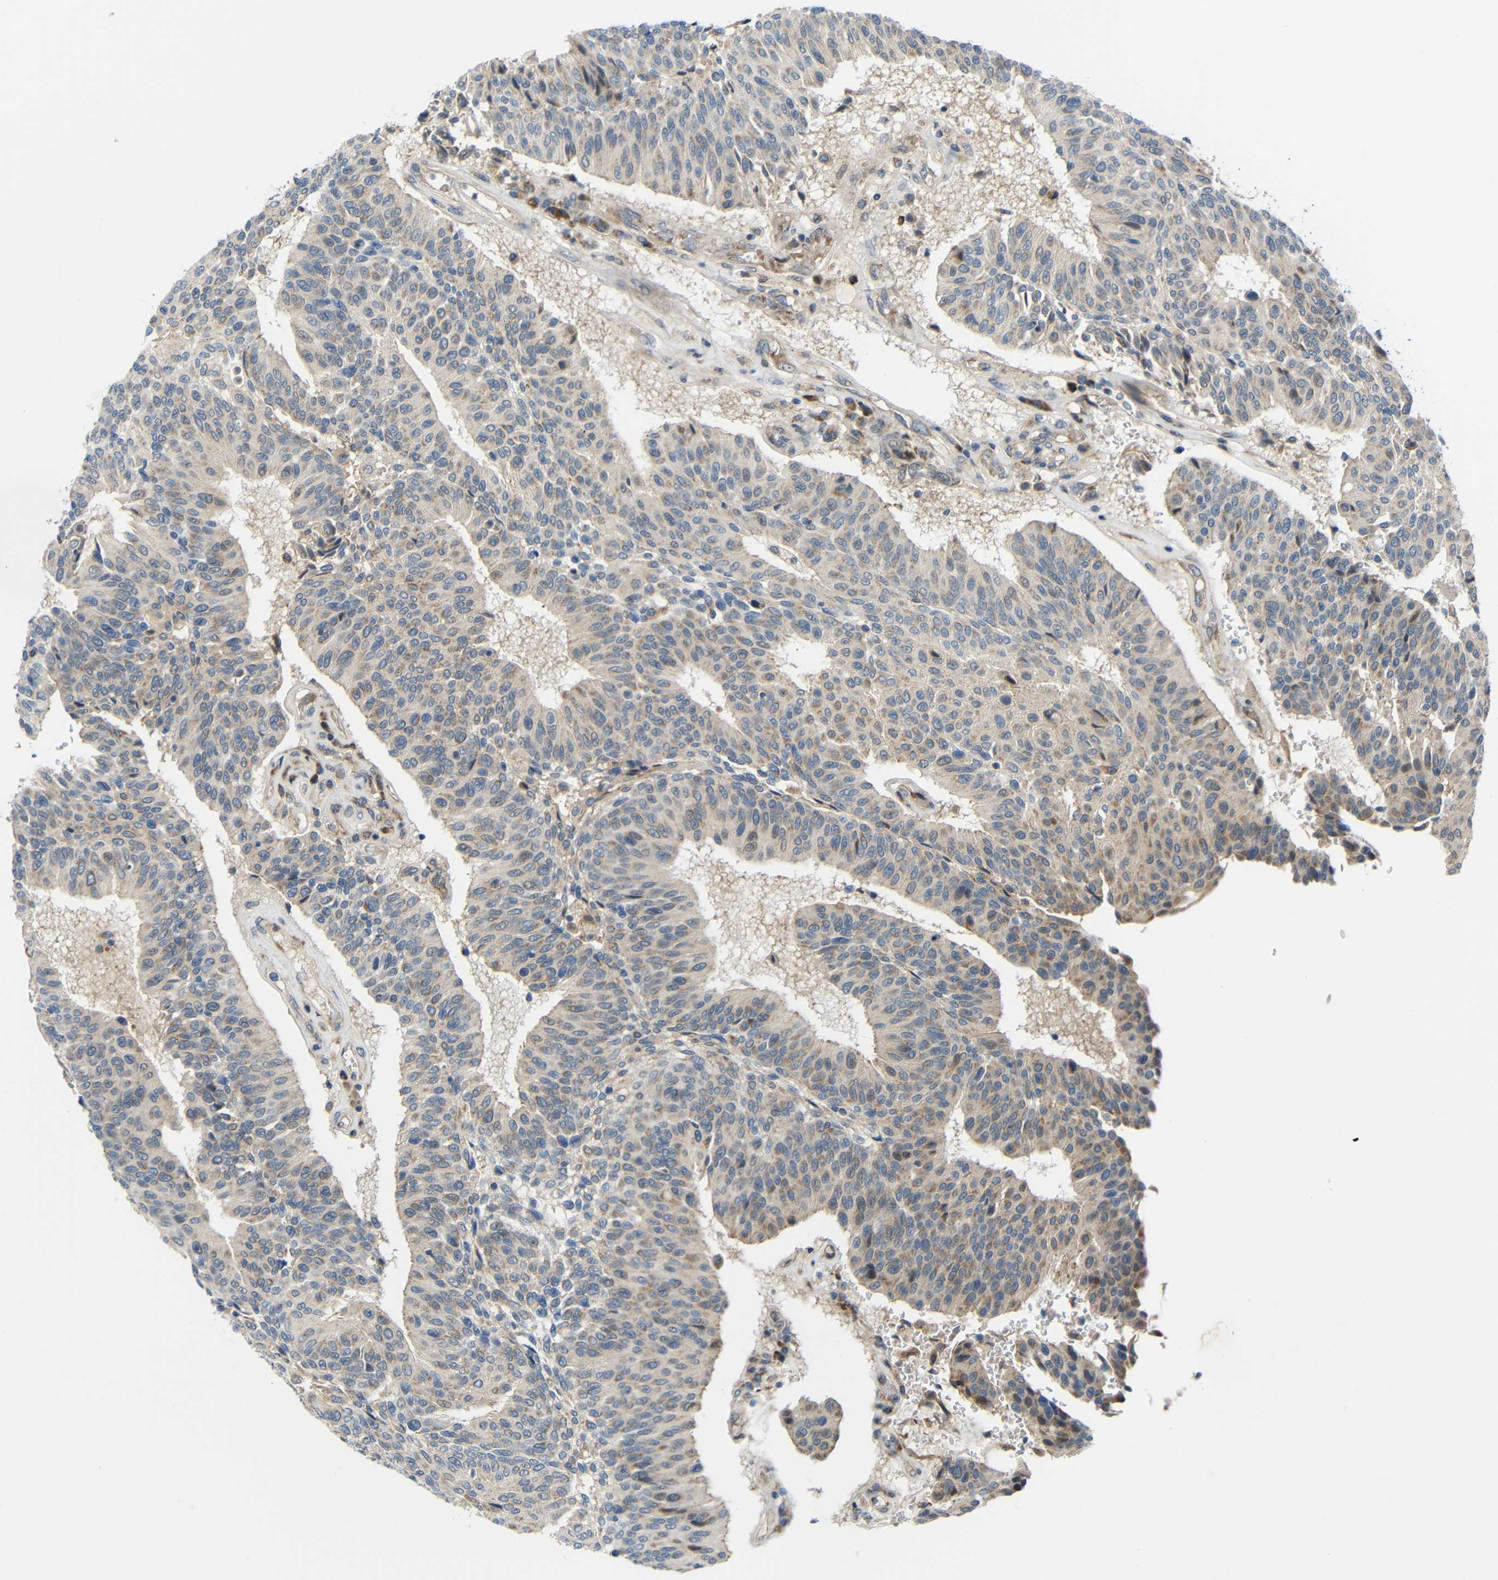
{"staining": {"intensity": "weak", "quantity": "25%-75%", "location": "cytoplasmic/membranous"}, "tissue": "urothelial cancer", "cell_type": "Tumor cells", "image_type": "cancer", "snomed": [{"axis": "morphology", "description": "Urothelial carcinoma, High grade"}, {"axis": "topography", "description": "Urinary bladder"}], "caption": "Immunohistochemistry (DAB (3,3'-diaminobenzidine)) staining of urothelial cancer demonstrates weak cytoplasmic/membranous protein staining in about 25%-75% of tumor cells.", "gene": "TMEM25", "patient": {"sex": "male", "age": 66}}